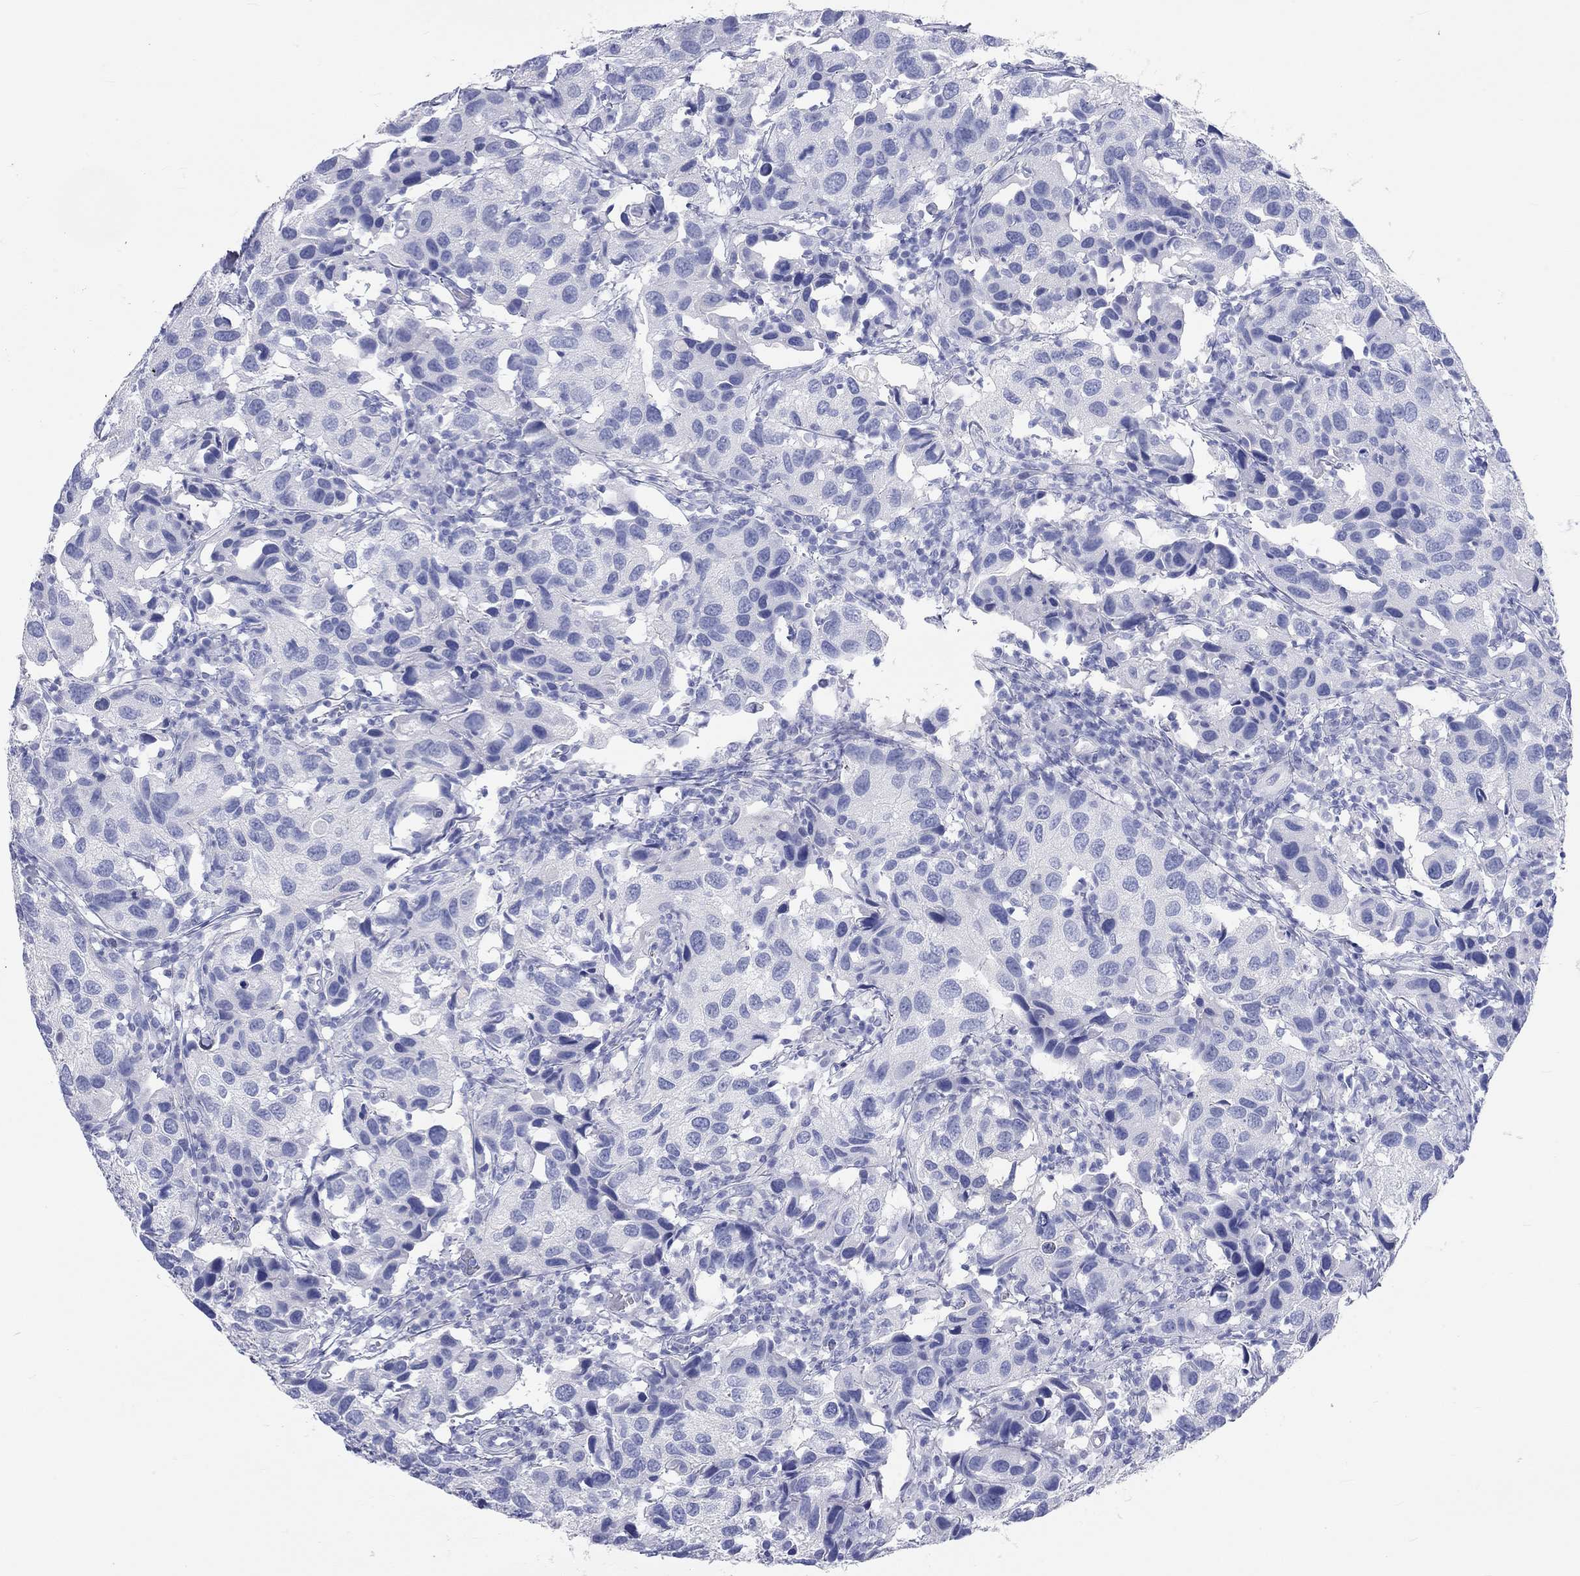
{"staining": {"intensity": "negative", "quantity": "none", "location": "none"}, "tissue": "urothelial cancer", "cell_type": "Tumor cells", "image_type": "cancer", "snomed": [{"axis": "morphology", "description": "Urothelial carcinoma, High grade"}, {"axis": "topography", "description": "Urinary bladder"}], "caption": "An image of urothelial cancer stained for a protein shows no brown staining in tumor cells.", "gene": "SPATA9", "patient": {"sex": "male", "age": 79}}